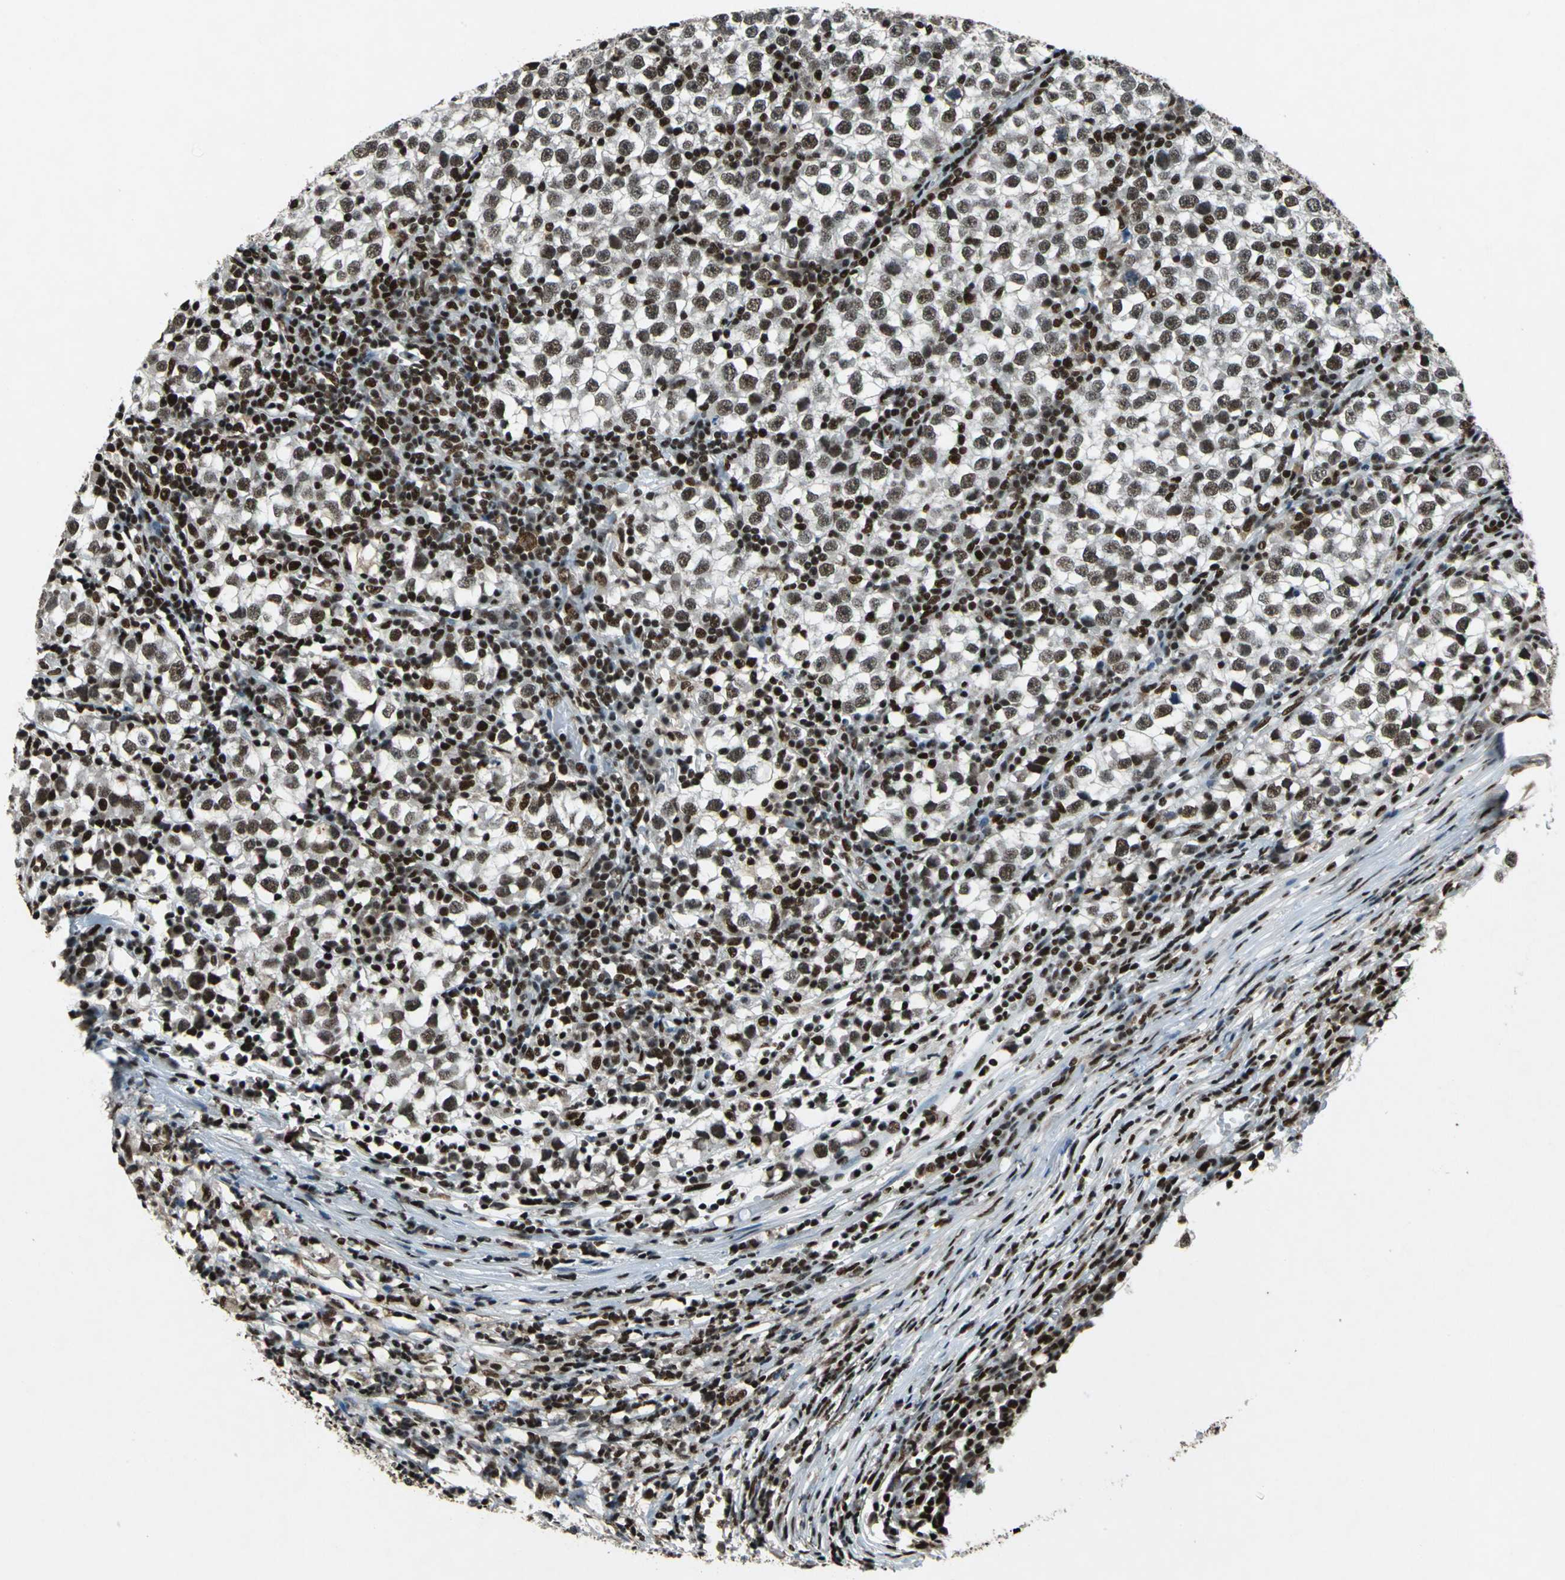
{"staining": {"intensity": "moderate", "quantity": ">75%", "location": "nuclear"}, "tissue": "testis cancer", "cell_type": "Tumor cells", "image_type": "cancer", "snomed": [{"axis": "morphology", "description": "Seminoma, NOS"}, {"axis": "topography", "description": "Testis"}], "caption": "A photomicrograph showing moderate nuclear expression in about >75% of tumor cells in testis cancer, as visualized by brown immunohistochemical staining.", "gene": "MTA2", "patient": {"sex": "male", "age": 65}}